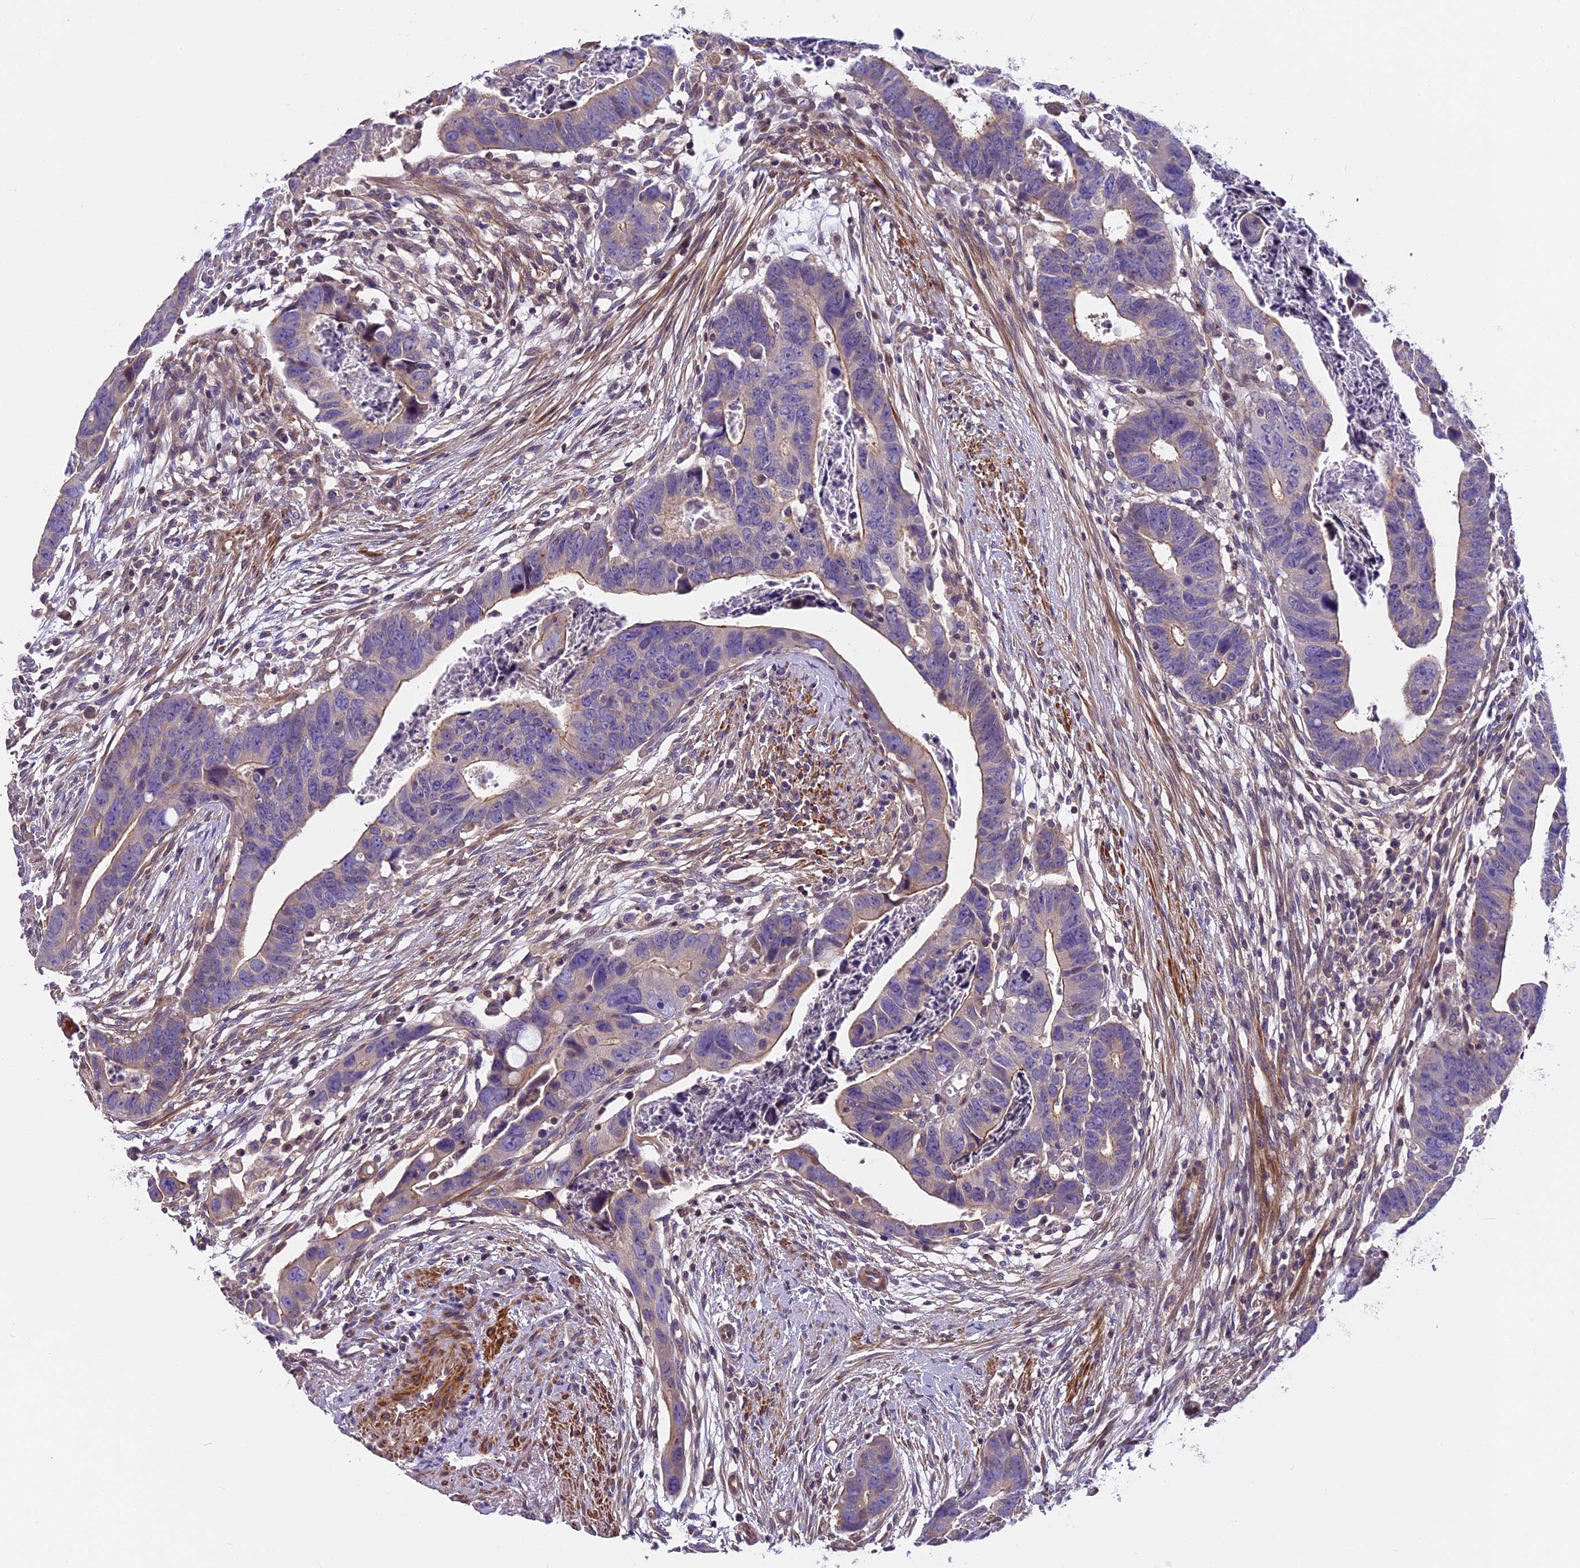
{"staining": {"intensity": "weak", "quantity": "25%-75%", "location": "cytoplasmic/membranous"}, "tissue": "colorectal cancer", "cell_type": "Tumor cells", "image_type": "cancer", "snomed": [{"axis": "morphology", "description": "Adenocarcinoma, NOS"}, {"axis": "topography", "description": "Rectum"}], "caption": "Immunohistochemistry (IHC) (DAB) staining of colorectal adenocarcinoma reveals weak cytoplasmic/membranous protein positivity in approximately 25%-75% of tumor cells.", "gene": "FAM98C", "patient": {"sex": "female", "age": 65}}